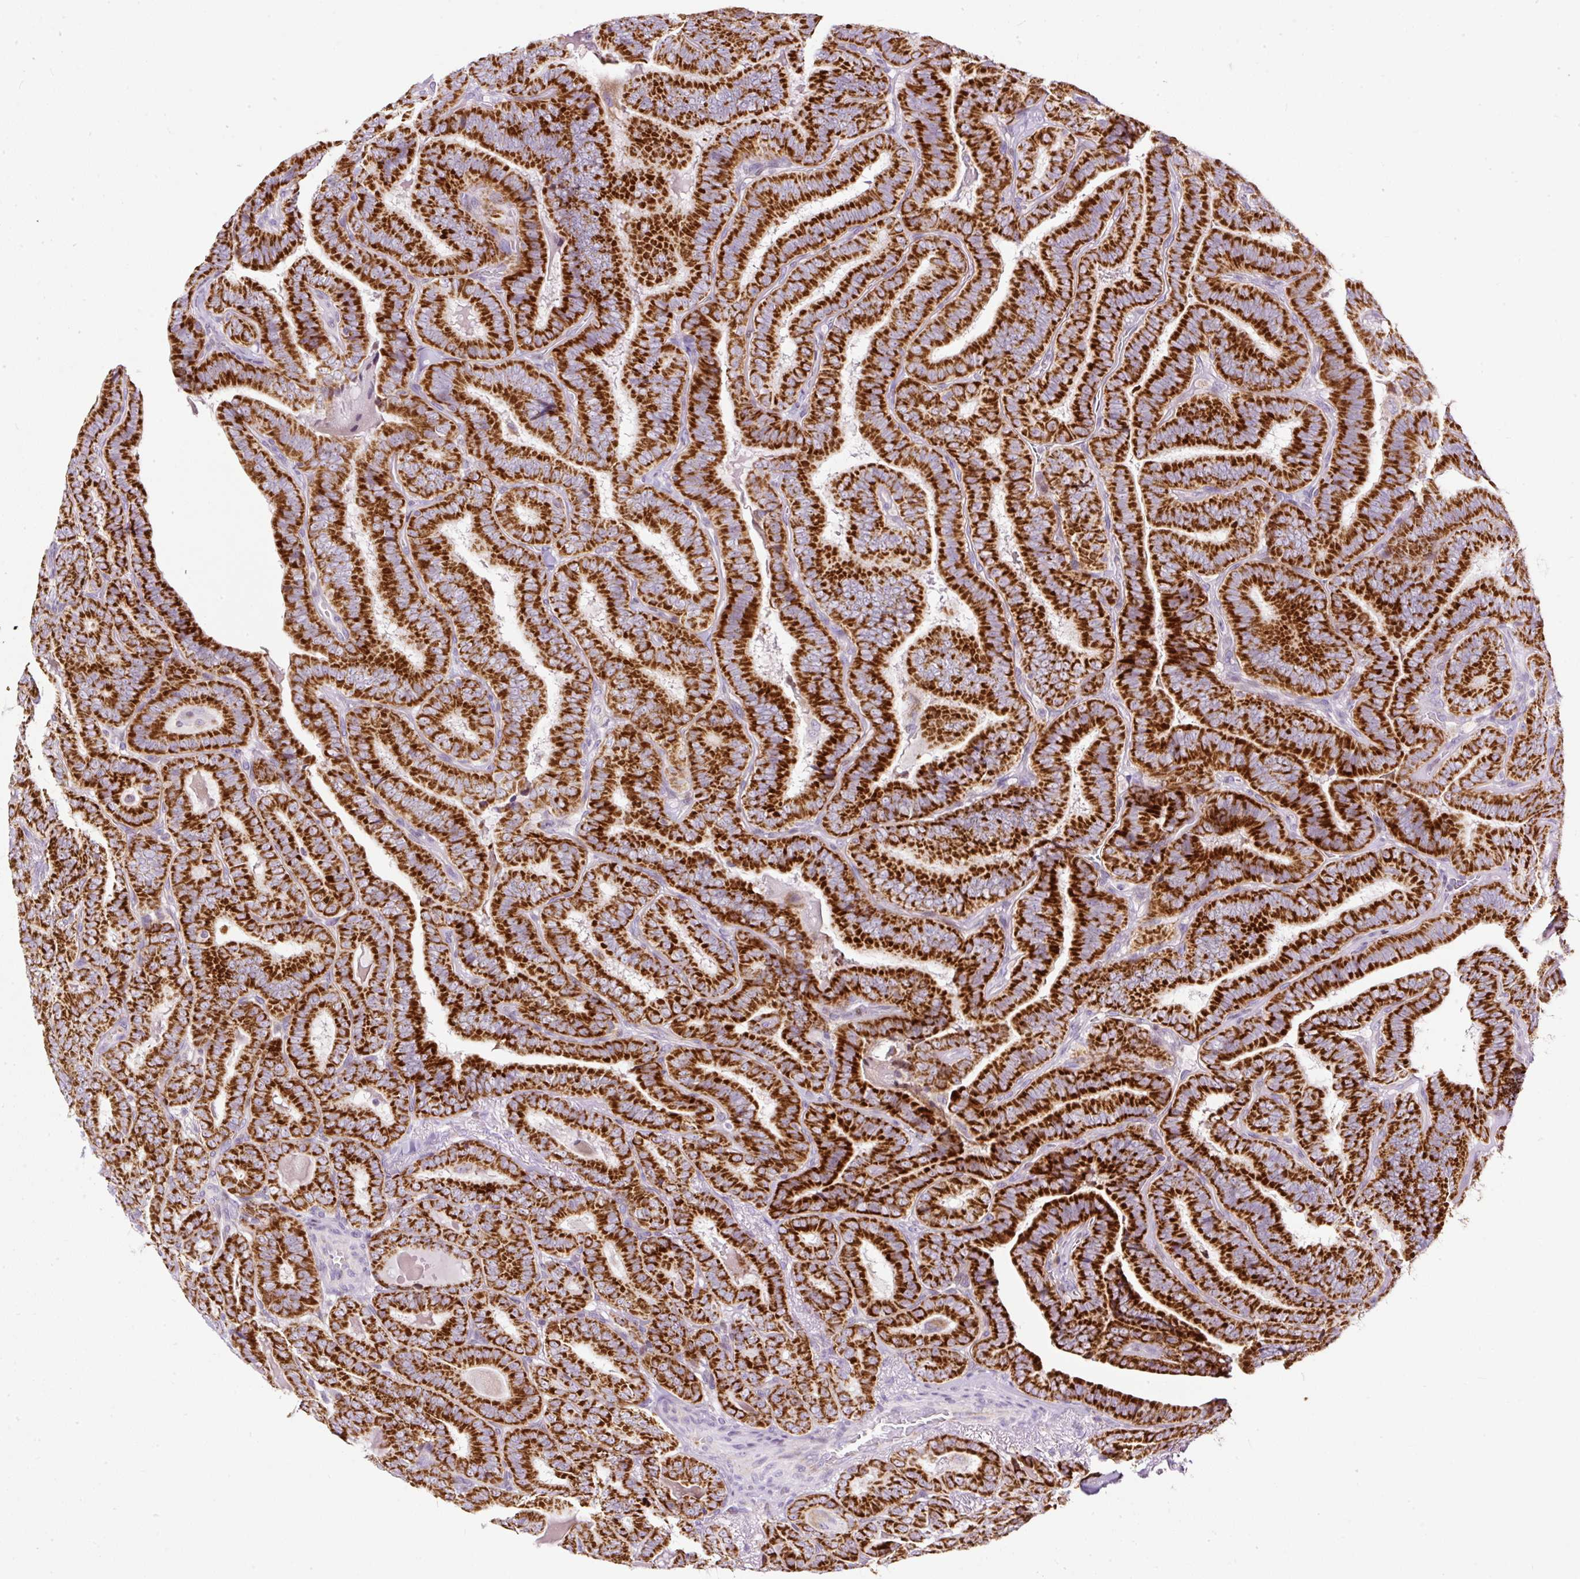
{"staining": {"intensity": "strong", "quantity": ">75%", "location": "cytoplasmic/membranous"}, "tissue": "thyroid cancer", "cell_type": "Tumor cells", "image_type": "cancer", "snomed": [{"axis": "morphology", "description": "Papillary adenocarcinoma, NOS"}, {"axis": "topography", "description": "Thyroid gland"}], "caption": "A brown stain labels strong cytoplasmic/membranous expression of a protein in human thyroid papillary adenocarcinoma tumor cells. The staining was performed using DAB, with brown indicating positive protein expression. Nuclei are stained blue with hematoxylin.", "gene": "FMC1", "patient": {"sex": "male", "age": 61}}